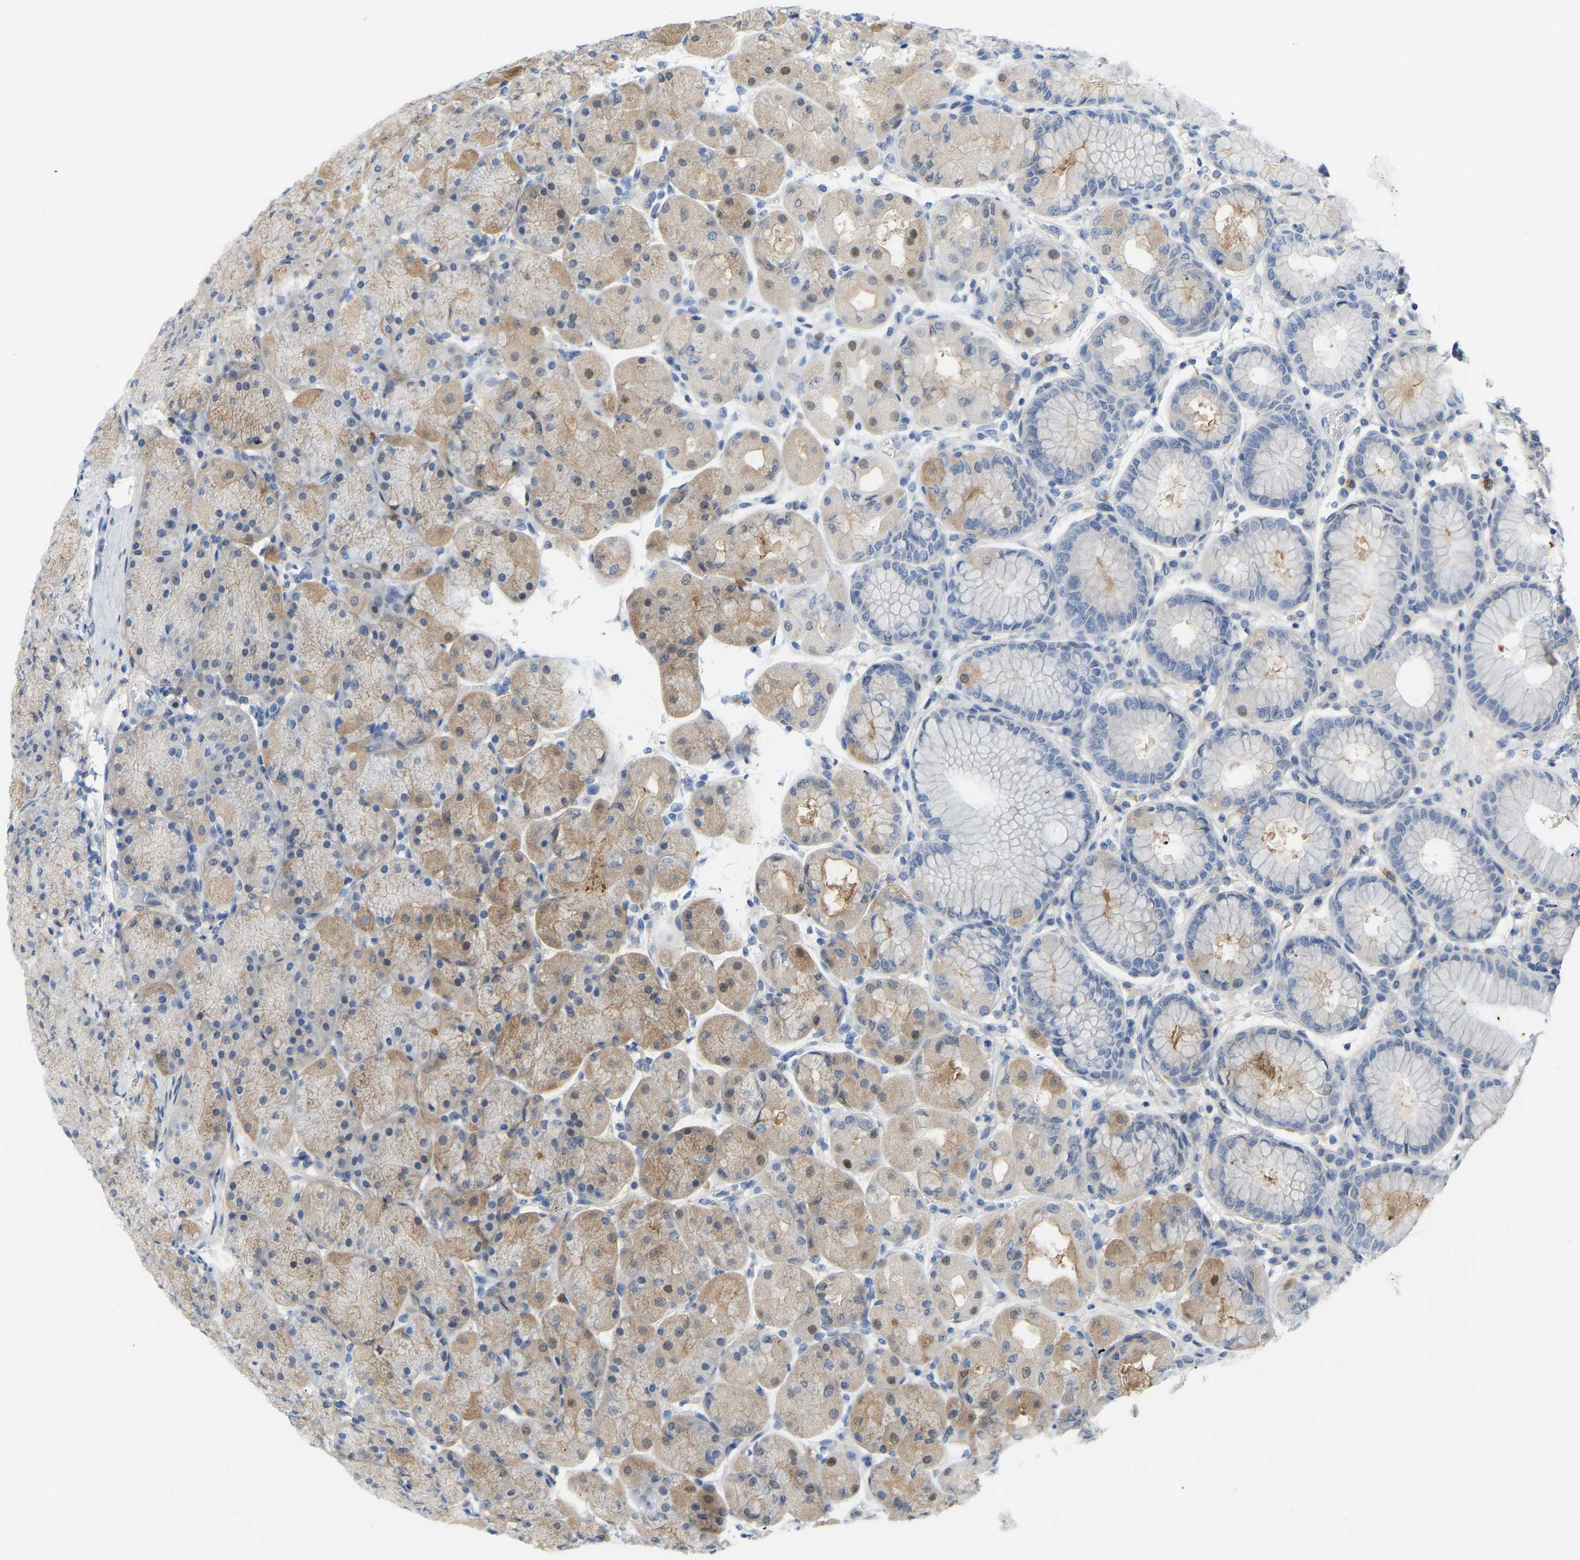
{"staining": {"intensity": "moderate", "quantity": "25%-75%", "location": "cytoplasmic/membranous,nuclear"}, "tissue": "stomach", "cell_type": "Glandular cells", "image_type": "normal", "snomed": [{"axis": "morphology", "description": "Normal tissue, NOS"}, {"axis": "topography", "description": "Stomach, upper"}], "caption": "Stomach stained with immunohistochemistry (IHC) exhibits moderate cytoplasmic/membranous,nuclear positivity in approximately 25%-75% of glandular cells.", "gene": "ABTB2", "patient": {"sex": "female", "age": 56}}